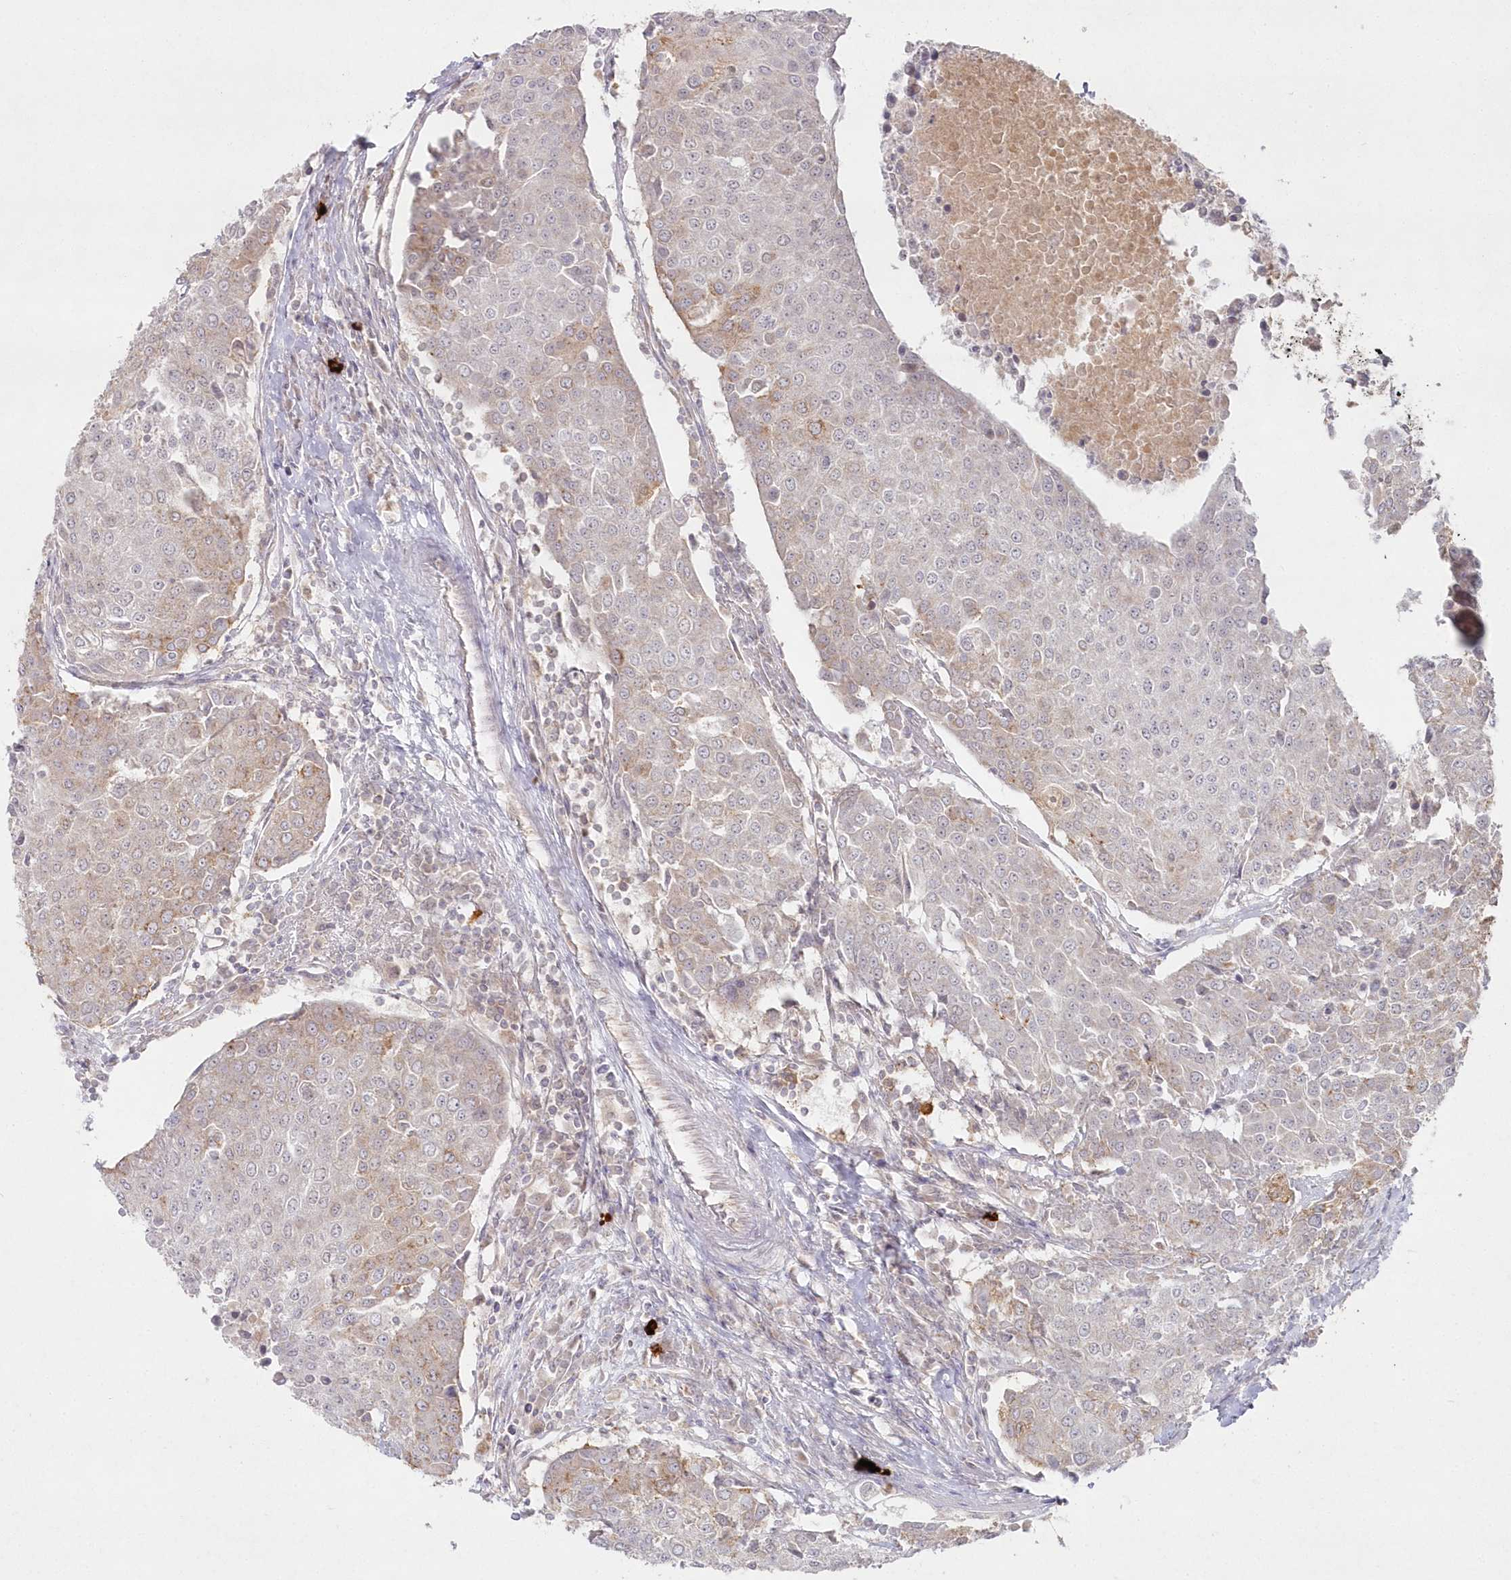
{"staining": {"intensity": "weak", "quantity": "<25%", "location": "cytoplasmic/membranous"}, "tissue": "urothelial cancer", "cell_type": "Tumor cells", "image_type": "cancer", "snomed": [{"axis": "morphology", "description": "Urothelial carcinoma, High grade"}, {"axis": "topography", "description": "Urinary bladder"}], "caption": "This is an immunohistochemistry image of human urothelial cancer. There is no staining in tumor cells.", "gene": "ARSB", "patient": {"sex": "female", "age": 85}}